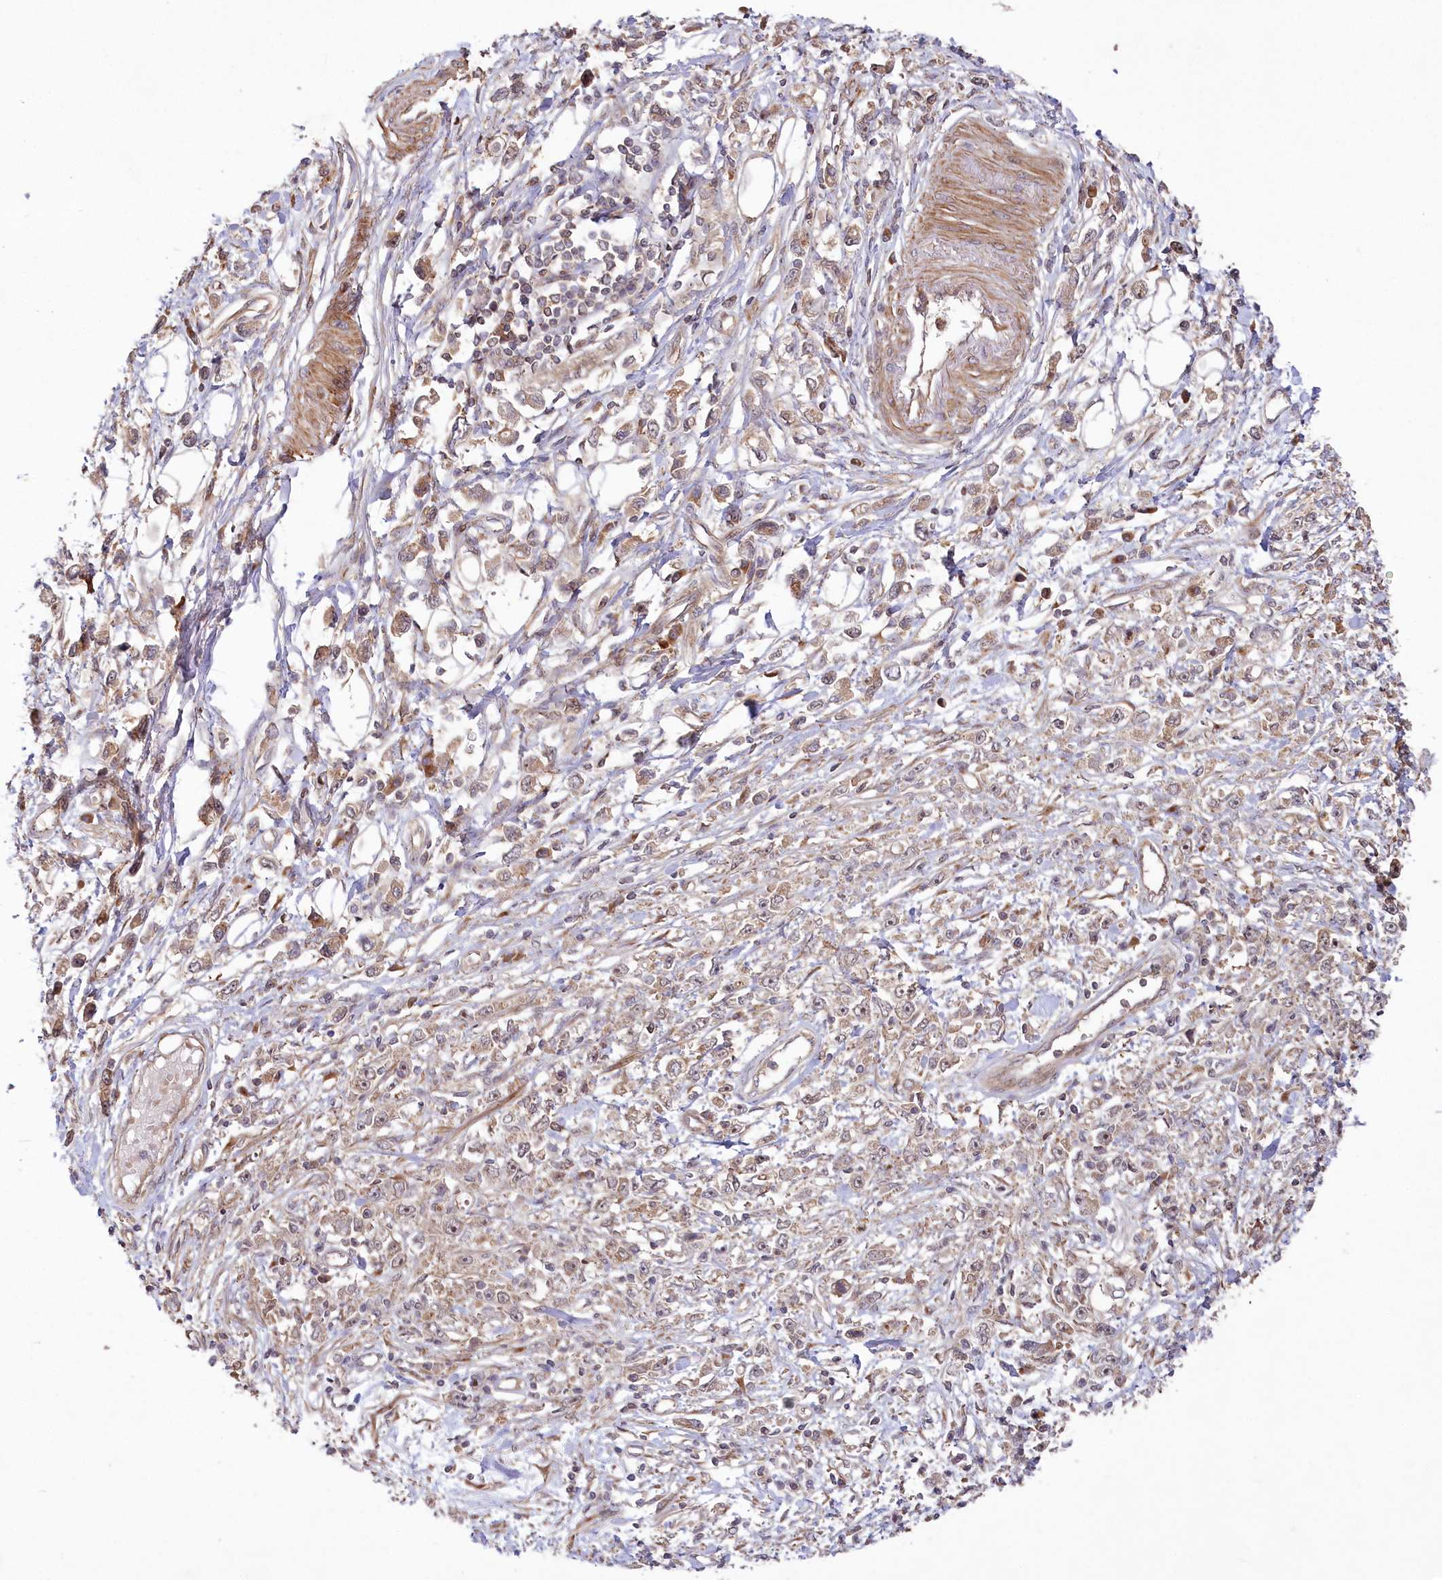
{"staining": {"intensity": "moderate", "quantity": ">75%", "location": "cytoplasmic/membranous"}, "tissue": "stomach cancer", "cell_type": "Tumor cells", "image_type": "cancer", "snomed": [{"axis": "morphology", "description": "Adenocarcinoma, NOS"}, {"axis": "topography", "description": "Stomach"}], "caption": "High-power microscopy captured an immunohistochemistry photomicrograph of stomach cancer (adenocarcinoma), revealing moderate cytoplasmic/membranous staining in about >75% of tumor cells.", "gene": "TBCA", "patient": {"sex": "female", "age": 59}}